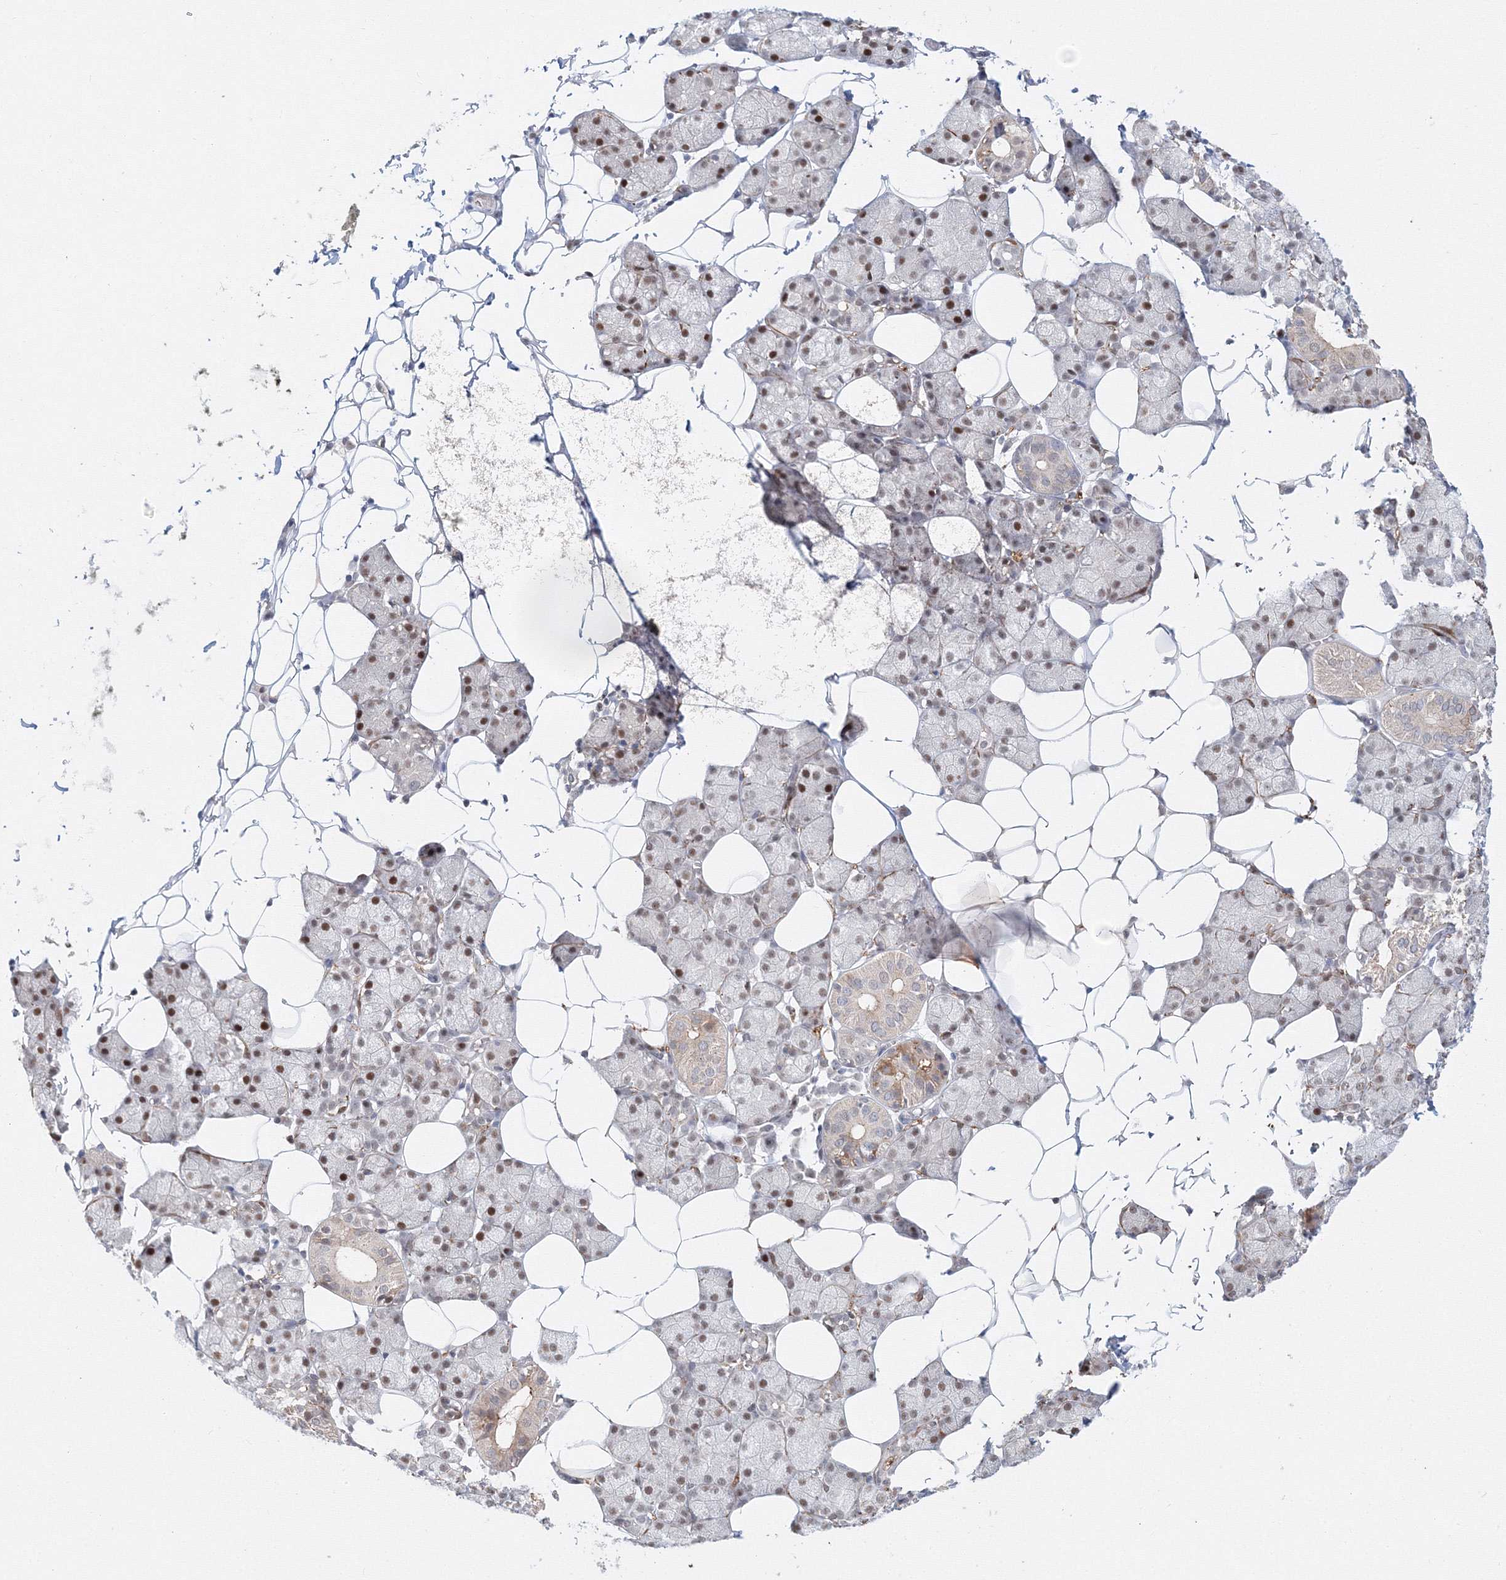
{"staining": {"intensity": "moderate", "quantity": "25%-75%", "location": "nuclear"}, "tissue": "salivary gland", "cell_type": "Glandular cells", "image_type": "normal", "snomed": [{"axis": "morphology", "description": "Normal tissue, NOS"}, {"axis": "topography", "description": "Salivary gland"}], "caption": "A high-resolution photomicrograph shows immunohistochemistry staining of normal salivary gland, which shows moderate nuclear staining in about 25%-75% of glandular cells.", "gene": "ARHGAP21", "patient": {"sex": "female", "age": 33}}